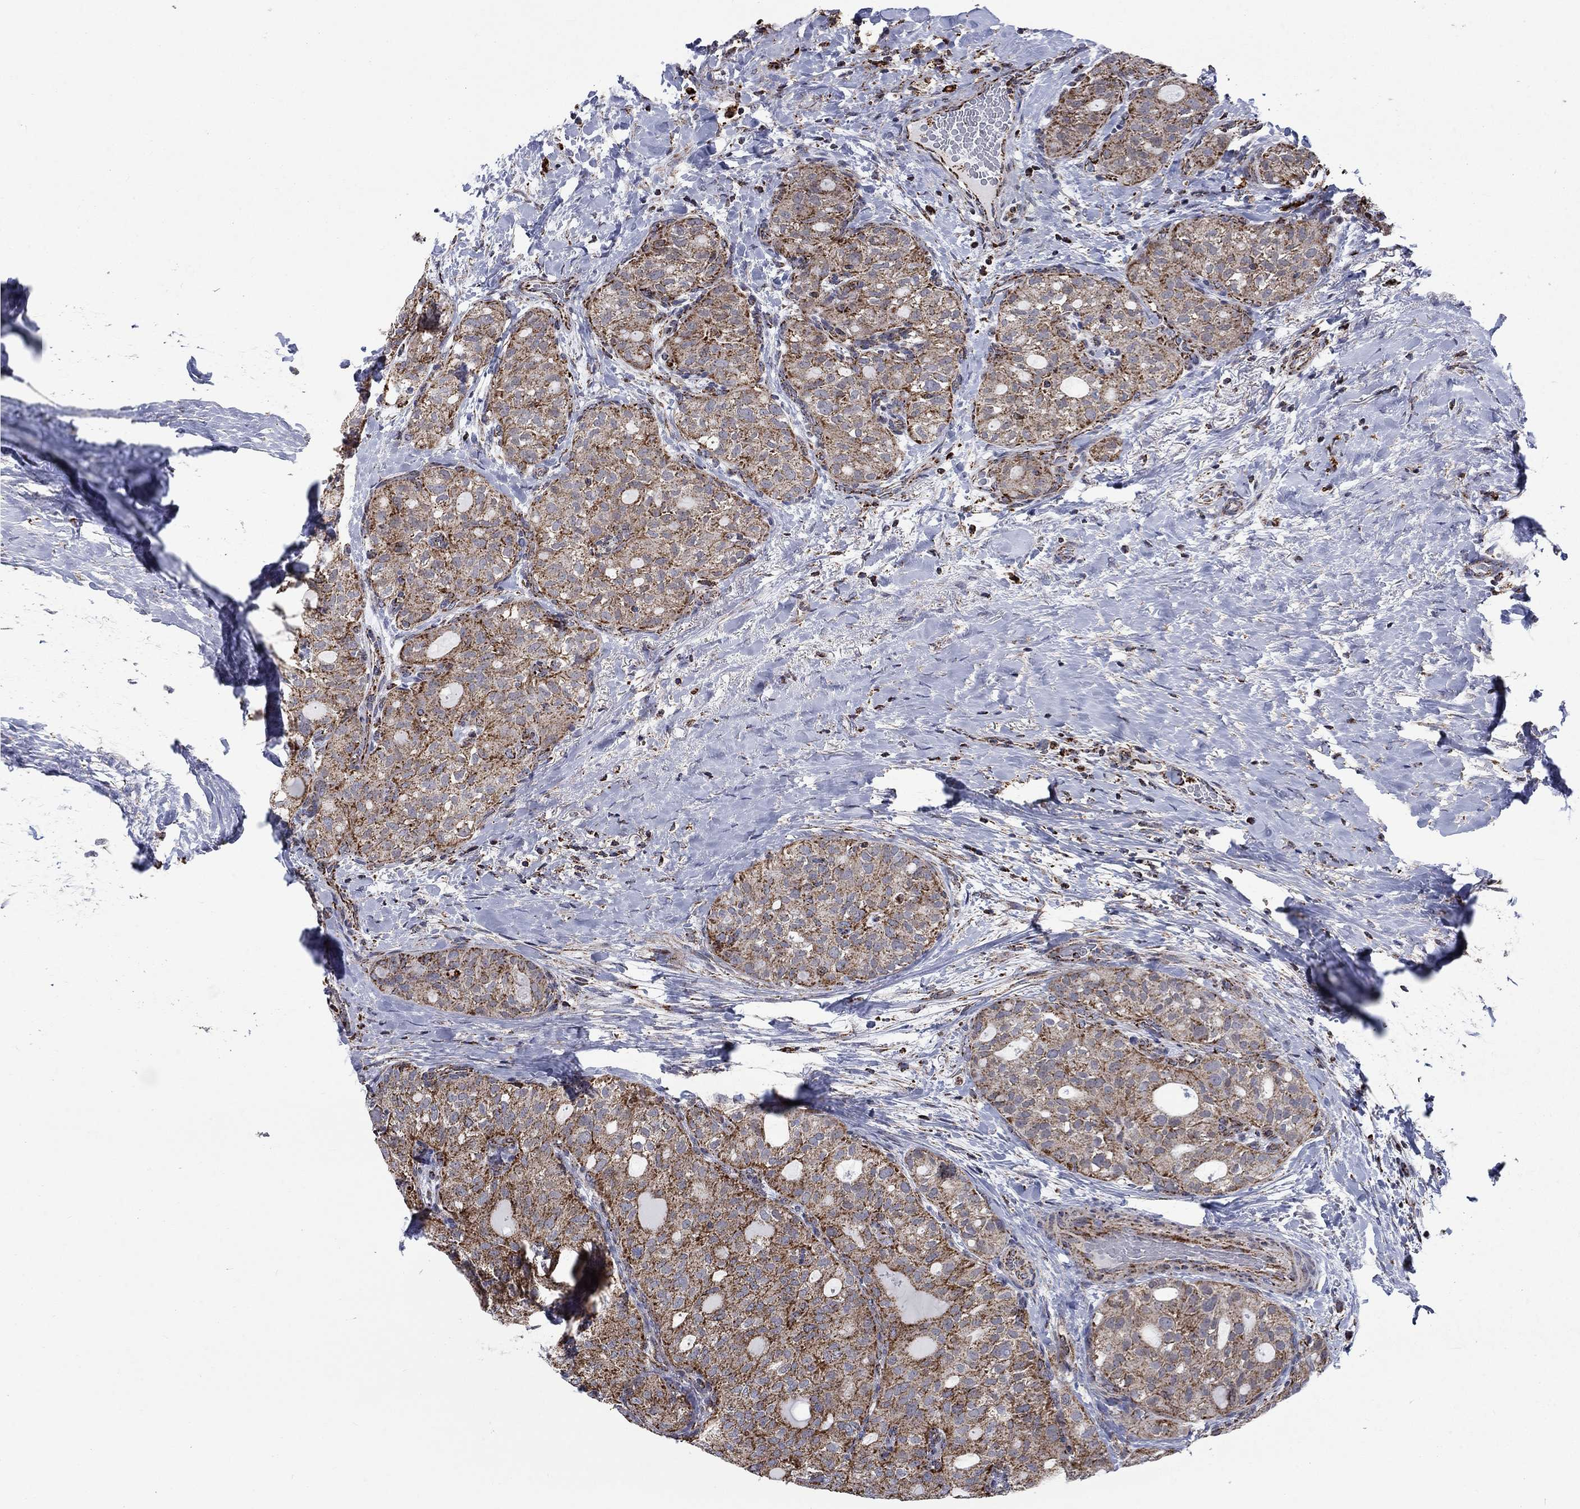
{"staining": {"intensity": "strong", "quantity": ">75%", "location": "cytoplasmic/membranous"}, "tissue": "thyroid cancer", "cell_type": "Tumor cells", "image_type": "cancer", "snomed": [{"axis": "morphology", "description": "Follicular adenoma carcinoma, NOS"}, {"axis": "topography", "description": "Thyroid gland"}], "caption": "Human thyroid cancer stained for a protein (brown) demonstrates strong cytoplasmic/membranous positive positivity in about >75% of tumor cells.", "gene": "MOAP1", "patient": {"sex": "male", "age": 75}}